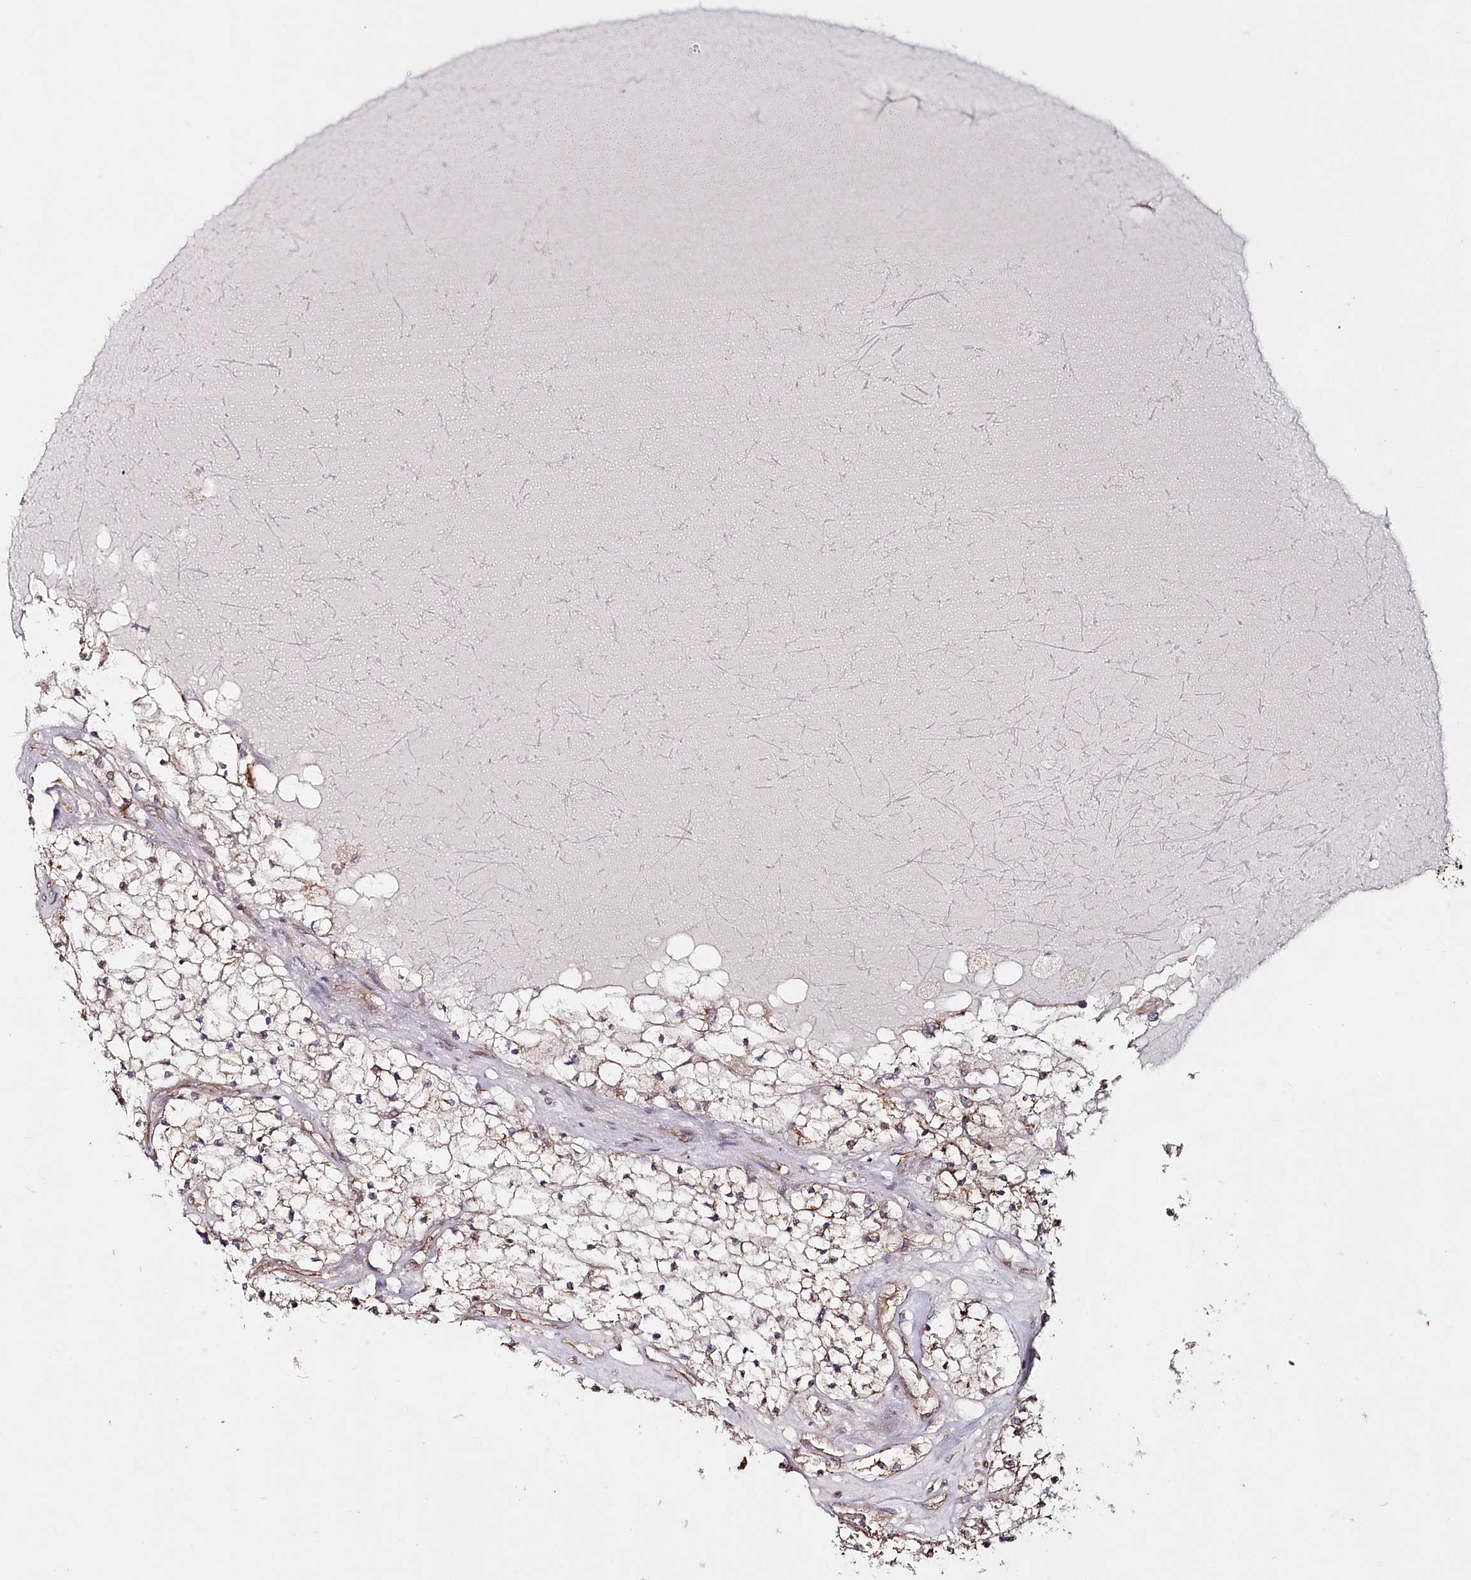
{"staining": {"intensity": "moderate", "quantity": "<25%", "location": "cytoplasmic/membranous"}, "tissue": "renal cancer", "cell_type": "Tumor cells", "image_type": "cancer", "snomed": [{"axis": "morphology", "description": "Normal tissue, NOS"}, {"axis": "morphology", "description": "Adenocarcinoma, NOS"}, {"axis": "topography", "description": "Kidney"}], "caption": "DAB (3,3'-diaminobenzidine) immunohistochemical staining of human renal cancer exhibits moderate cytoplasmic/membranous protein positivity in about <25% of tumor cells.", "gene": "OTUD4", "patient": {"sex": "male", "age": 68}}